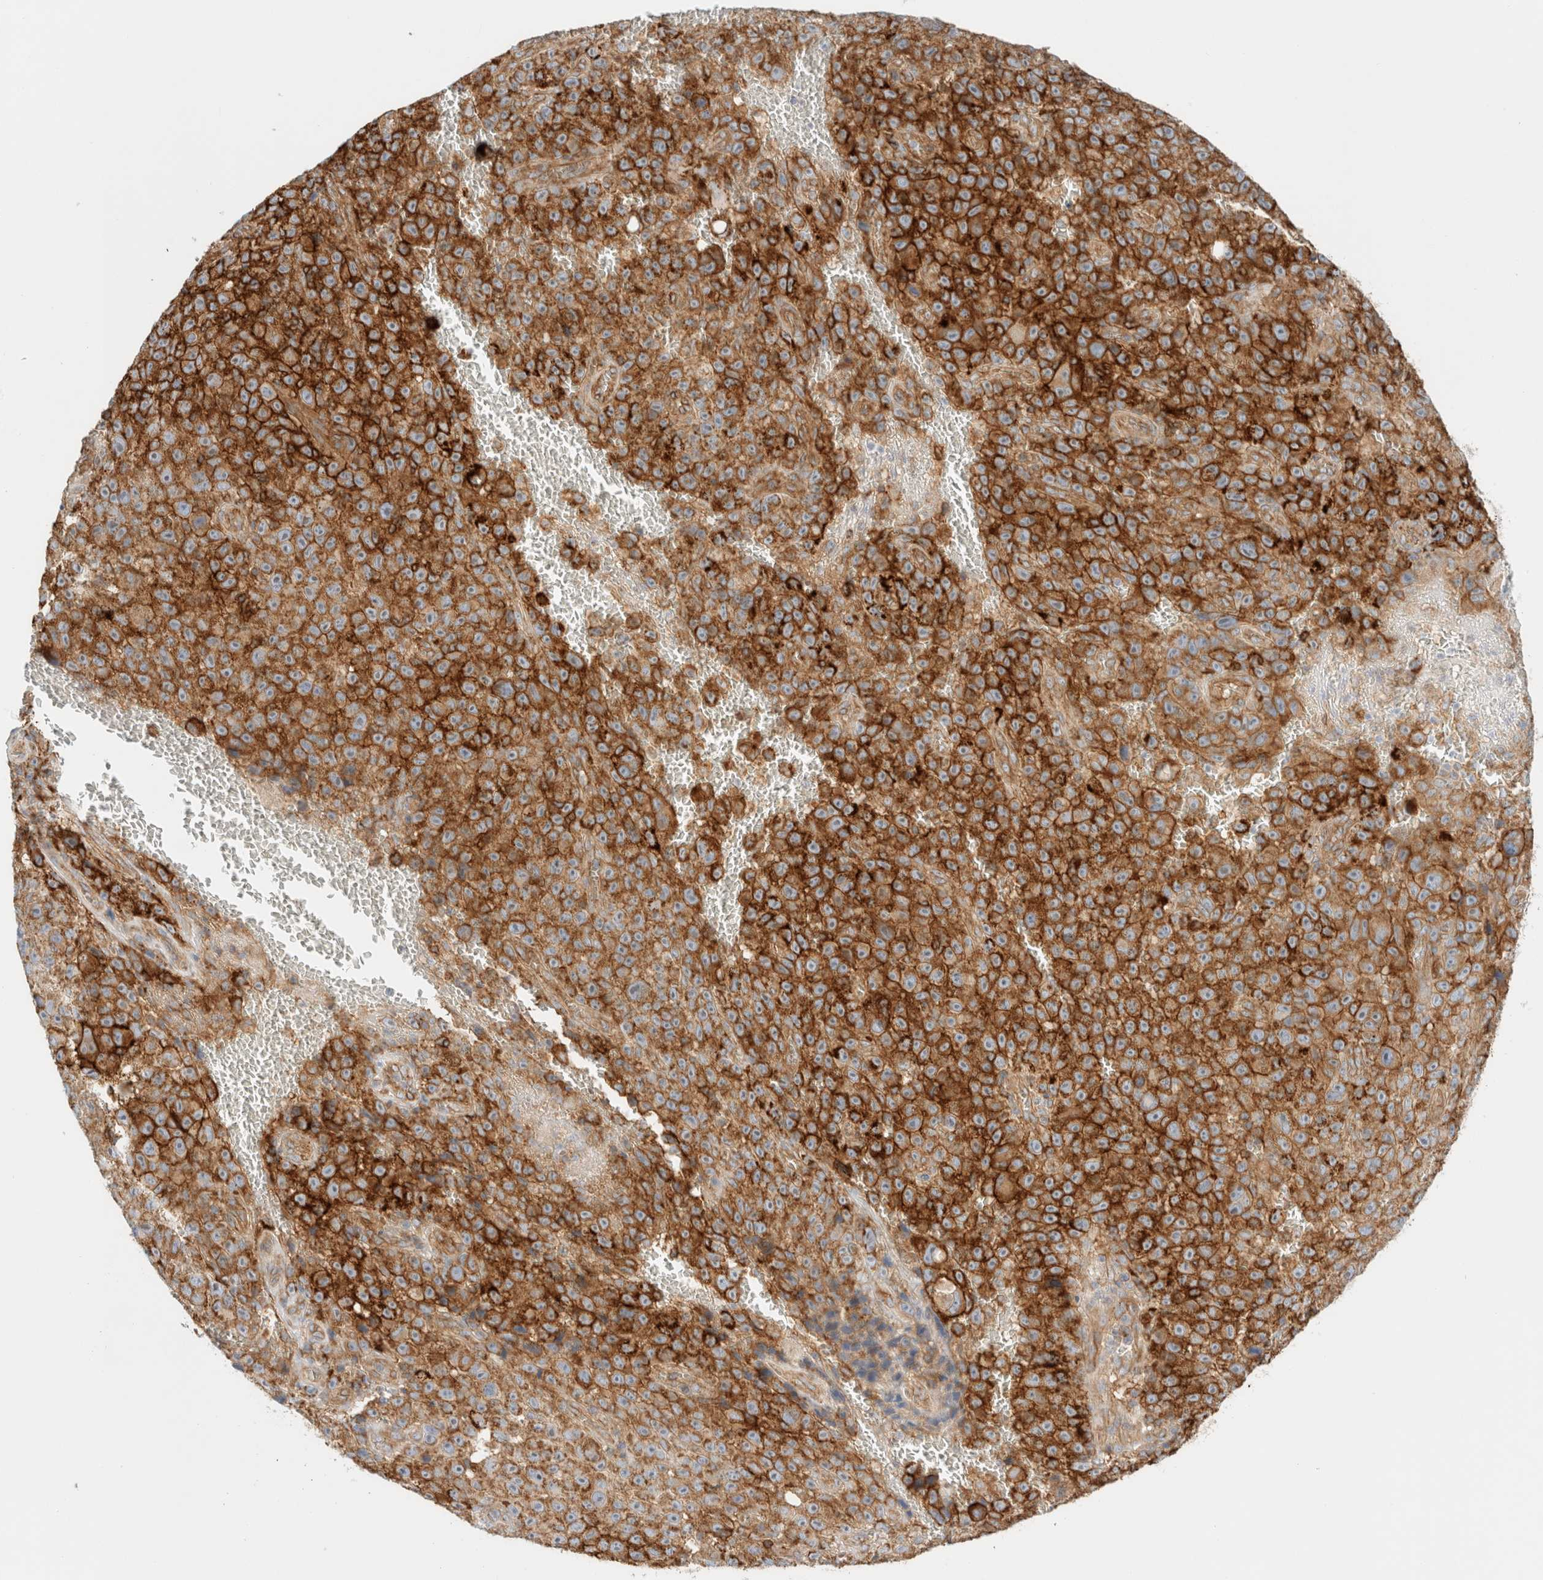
{"staining": {"intensity": "strong", "quantity": ">75%", "location": "cytoplasmic/membranous"}, "tissue": "melanoma", "cell_type": "Tumor cells", "image_type": "cancer", "snomed": [{"axis": "morphology", "description": "Malignant melanoma, NOS"}, {"axis": "topography", "description": "Skin"}], "caption": "About >75% of tumor cells in melanoma show strong cytoplasmic/membranous protein expression as visualized by brown immunohistochemical staining.", "gene": "MRM3", "patient": {"sex": "female", "age": 82}}